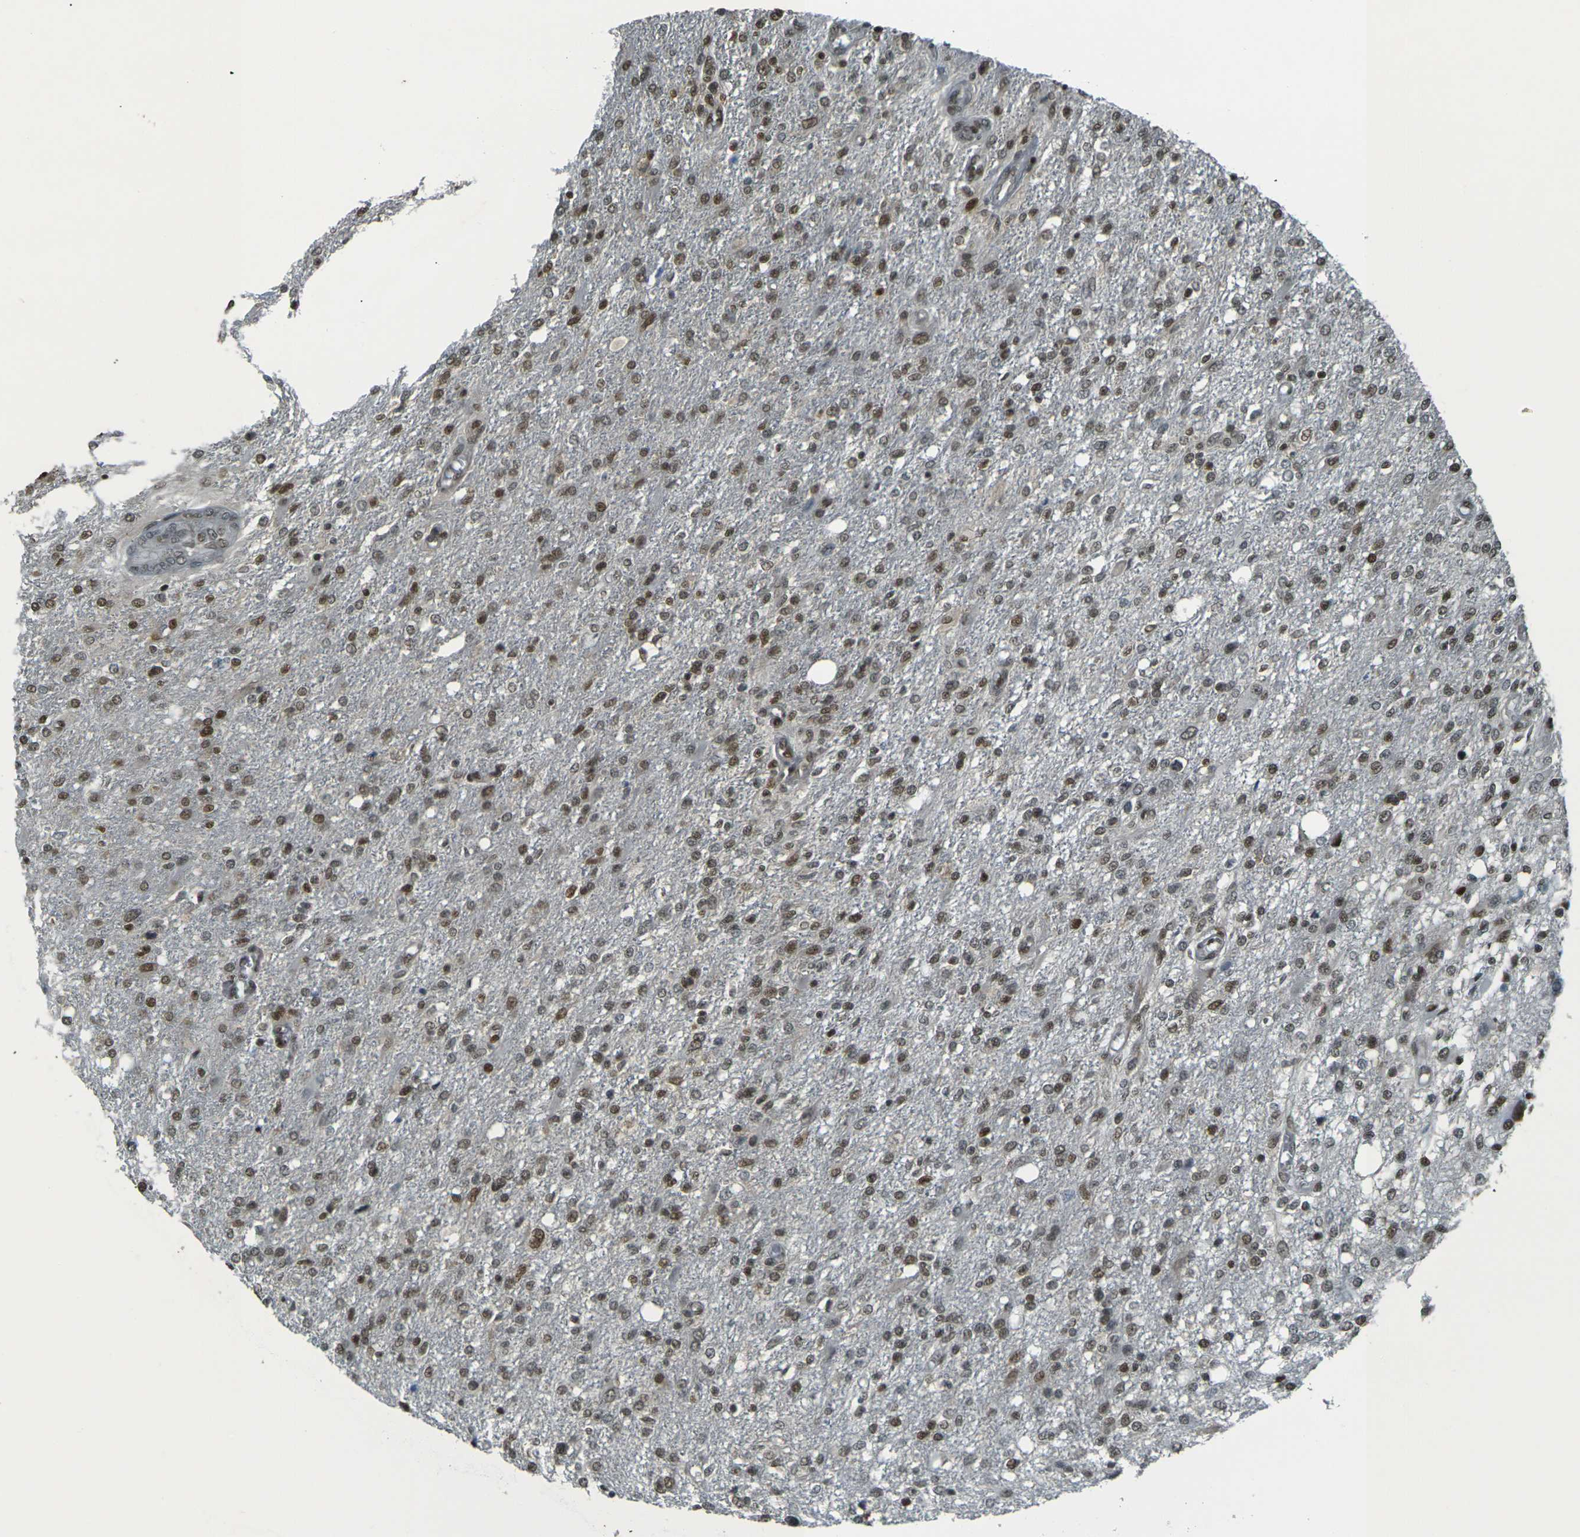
{"staining": {"intensity": "moderate", "quantity": ">75%", "location": "nuclear"}, "tissue": "glioma", "cell_type": "Tumor cells", "image_type": "cancer", "snomed": [{"axis": "morphology", "description": "Glioma, malignant, High grade"}, {"axis": "topography", "description": "Cerebral cortex"}], "caption": "Immunohistochemistry of glioma demonstrates medium levels of moderate nuclear expression in approximately >75% of tumor cells.", "gene": "NHEJ1", "patient": {"sex": "male", "age": 76}}